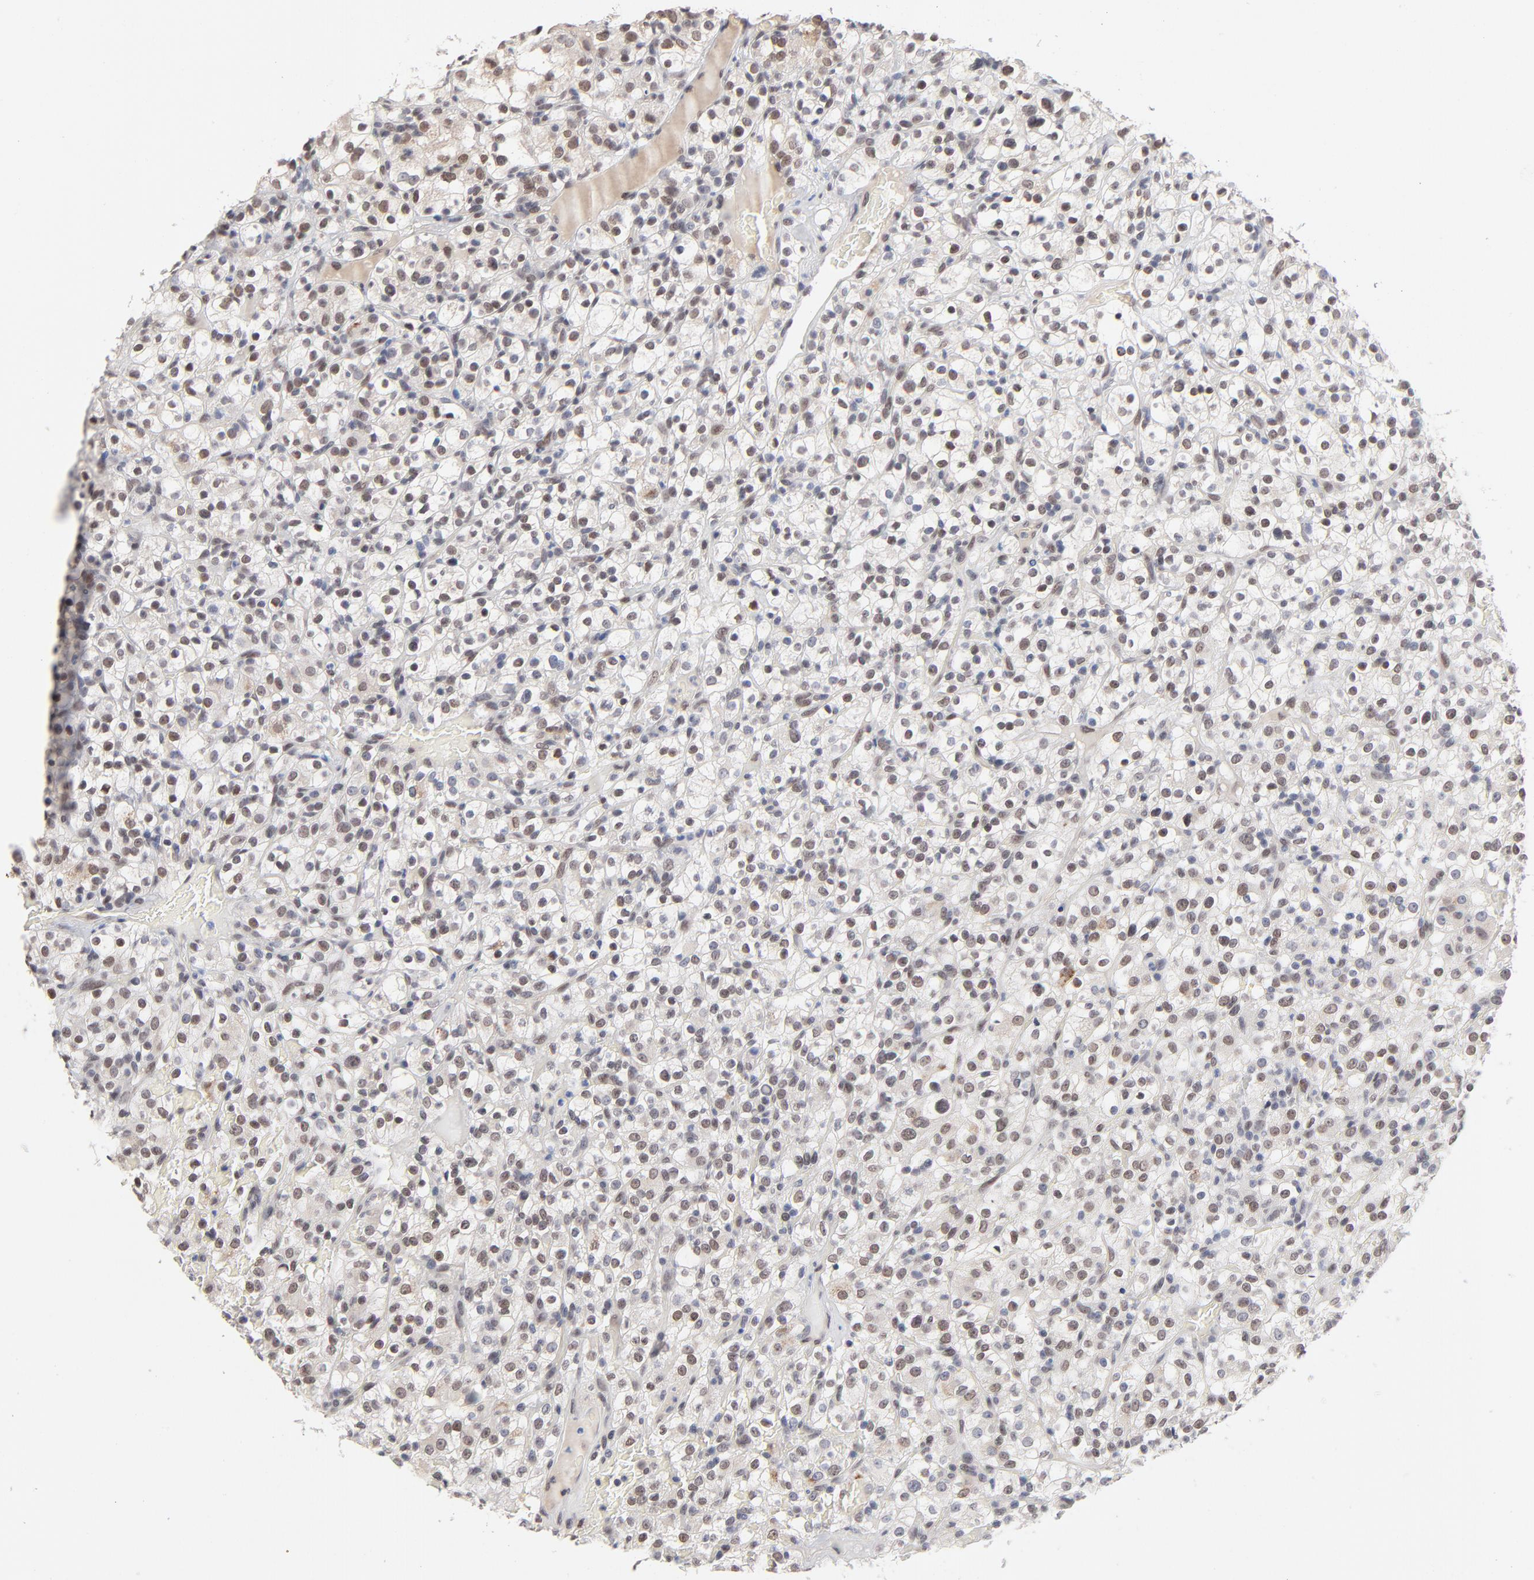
{"staining": {"intensity": "weak", "quantity": "25%-75%", "location": "nuclear"}, "tissue": "renal cancer", "cell_type": "Tumor cells", "image_type": "cancer", "snomed": [{"axis": "morphology", "description": "Normal tissue, NOS"}, {"axis": "morphology", "description": "Adenocarcinoma, NOS"}, {"axis": "topography", "description": "Kidney"}], "caption": "This histopathology image displays immunohistochemistry staining of human renal cancer, with low weak nuclear positivity in approximately 25%-75% of tumor cells.", "gene": "MBIP", "patient": {"sex": "female", "age": 72}}